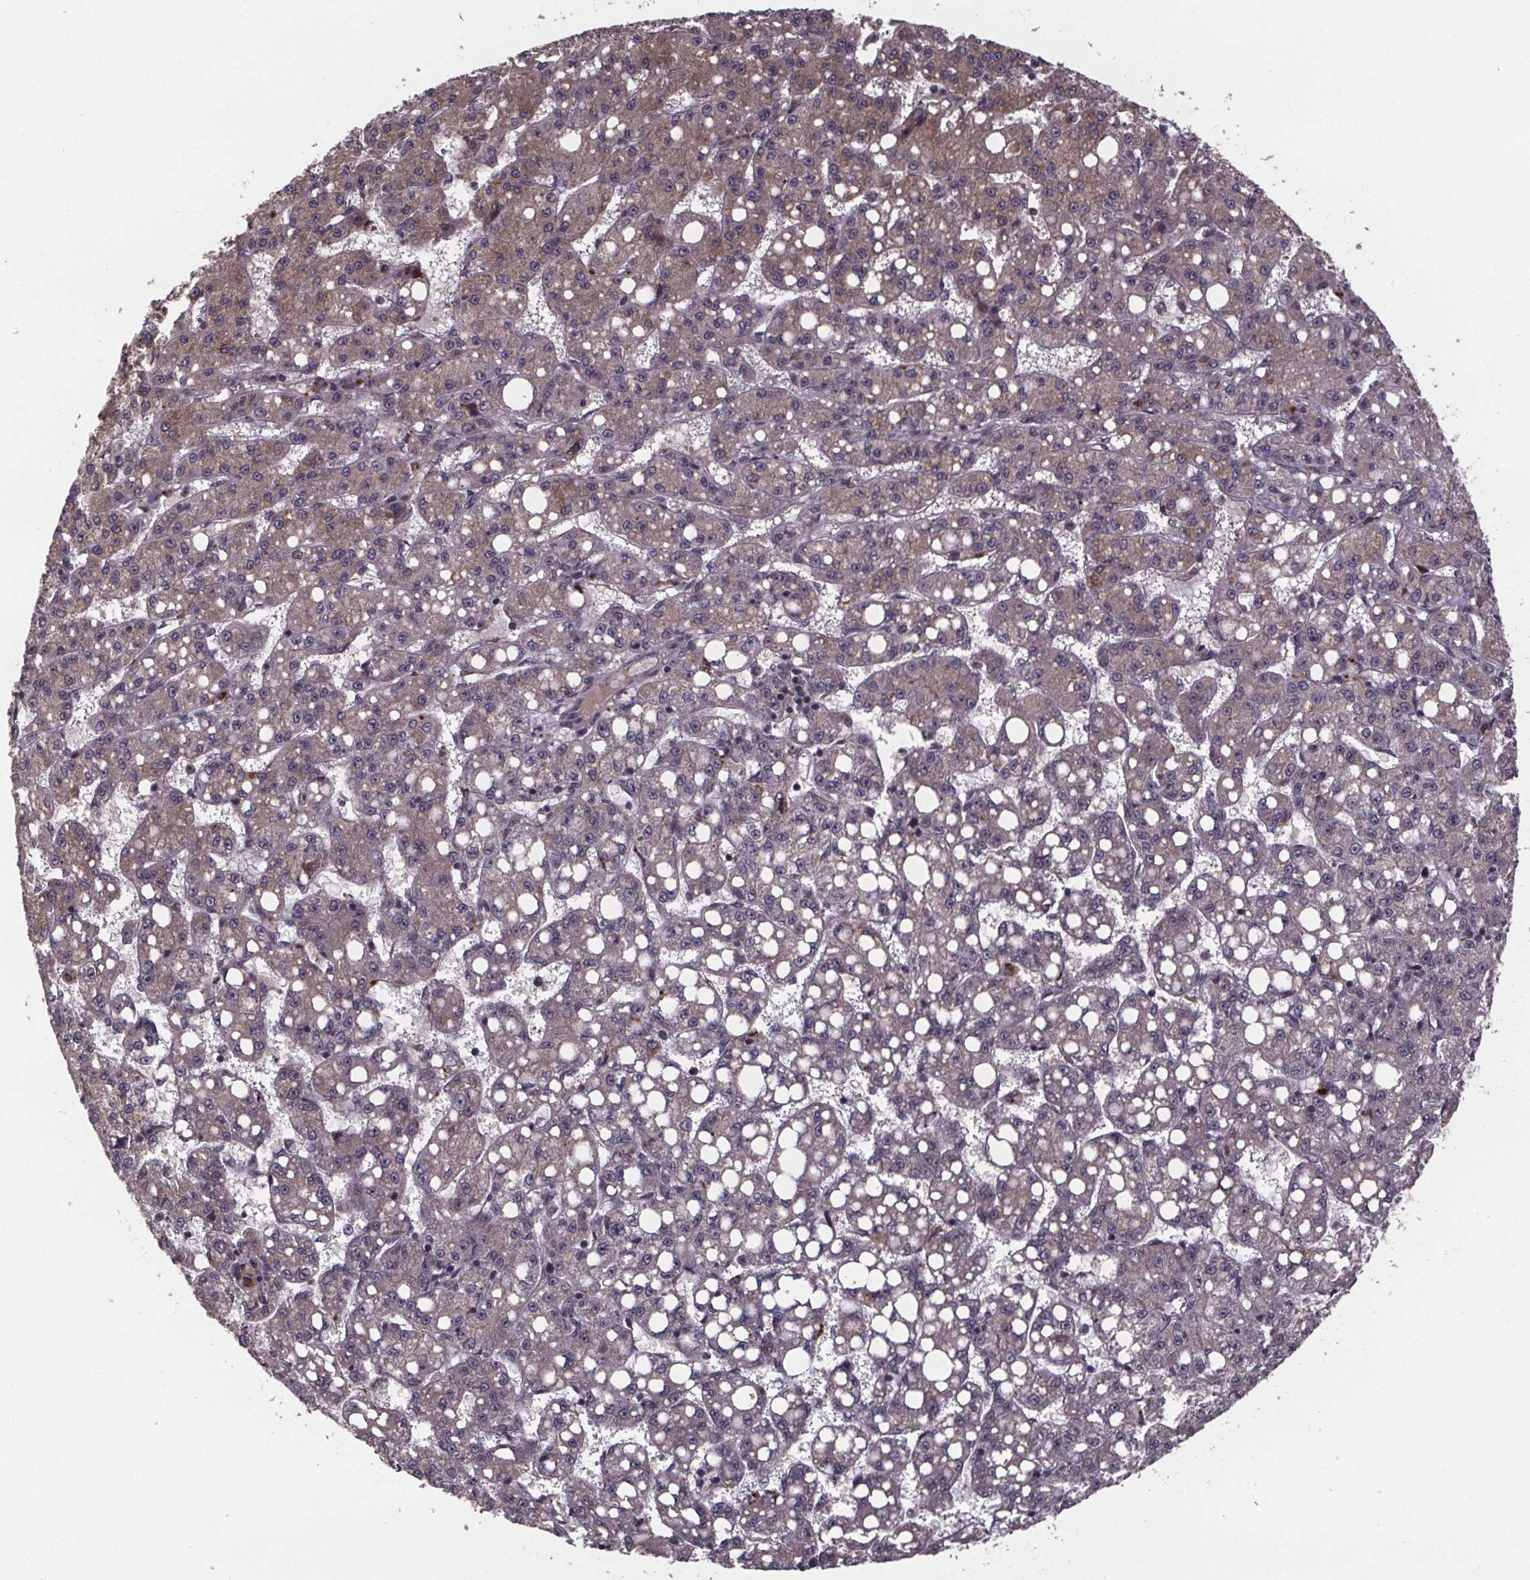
{"staining": {"intensity": "weak", "quantity": ">75%", "location": "cytoplasmic/membranous"}, "tissue": "liver cancer", "cell_type": "Tumor cells", "image_type": "cancer", "snomed": [{"axis": "morphology", "description": "Carcinoma, Hepatocellular, NOS"}, {"axis": "topography", "description": "Liver"}], "caption": "A brown stain shows weak cytoplasmic/membranous expression of a protein in hepatocellular carcinoma (liver) tumor cells. (DAB IHC, brown staining for protein, blue staining for nuclei).", "gene": "SAT1", "patient": {"sex": "female", "age": 65}}